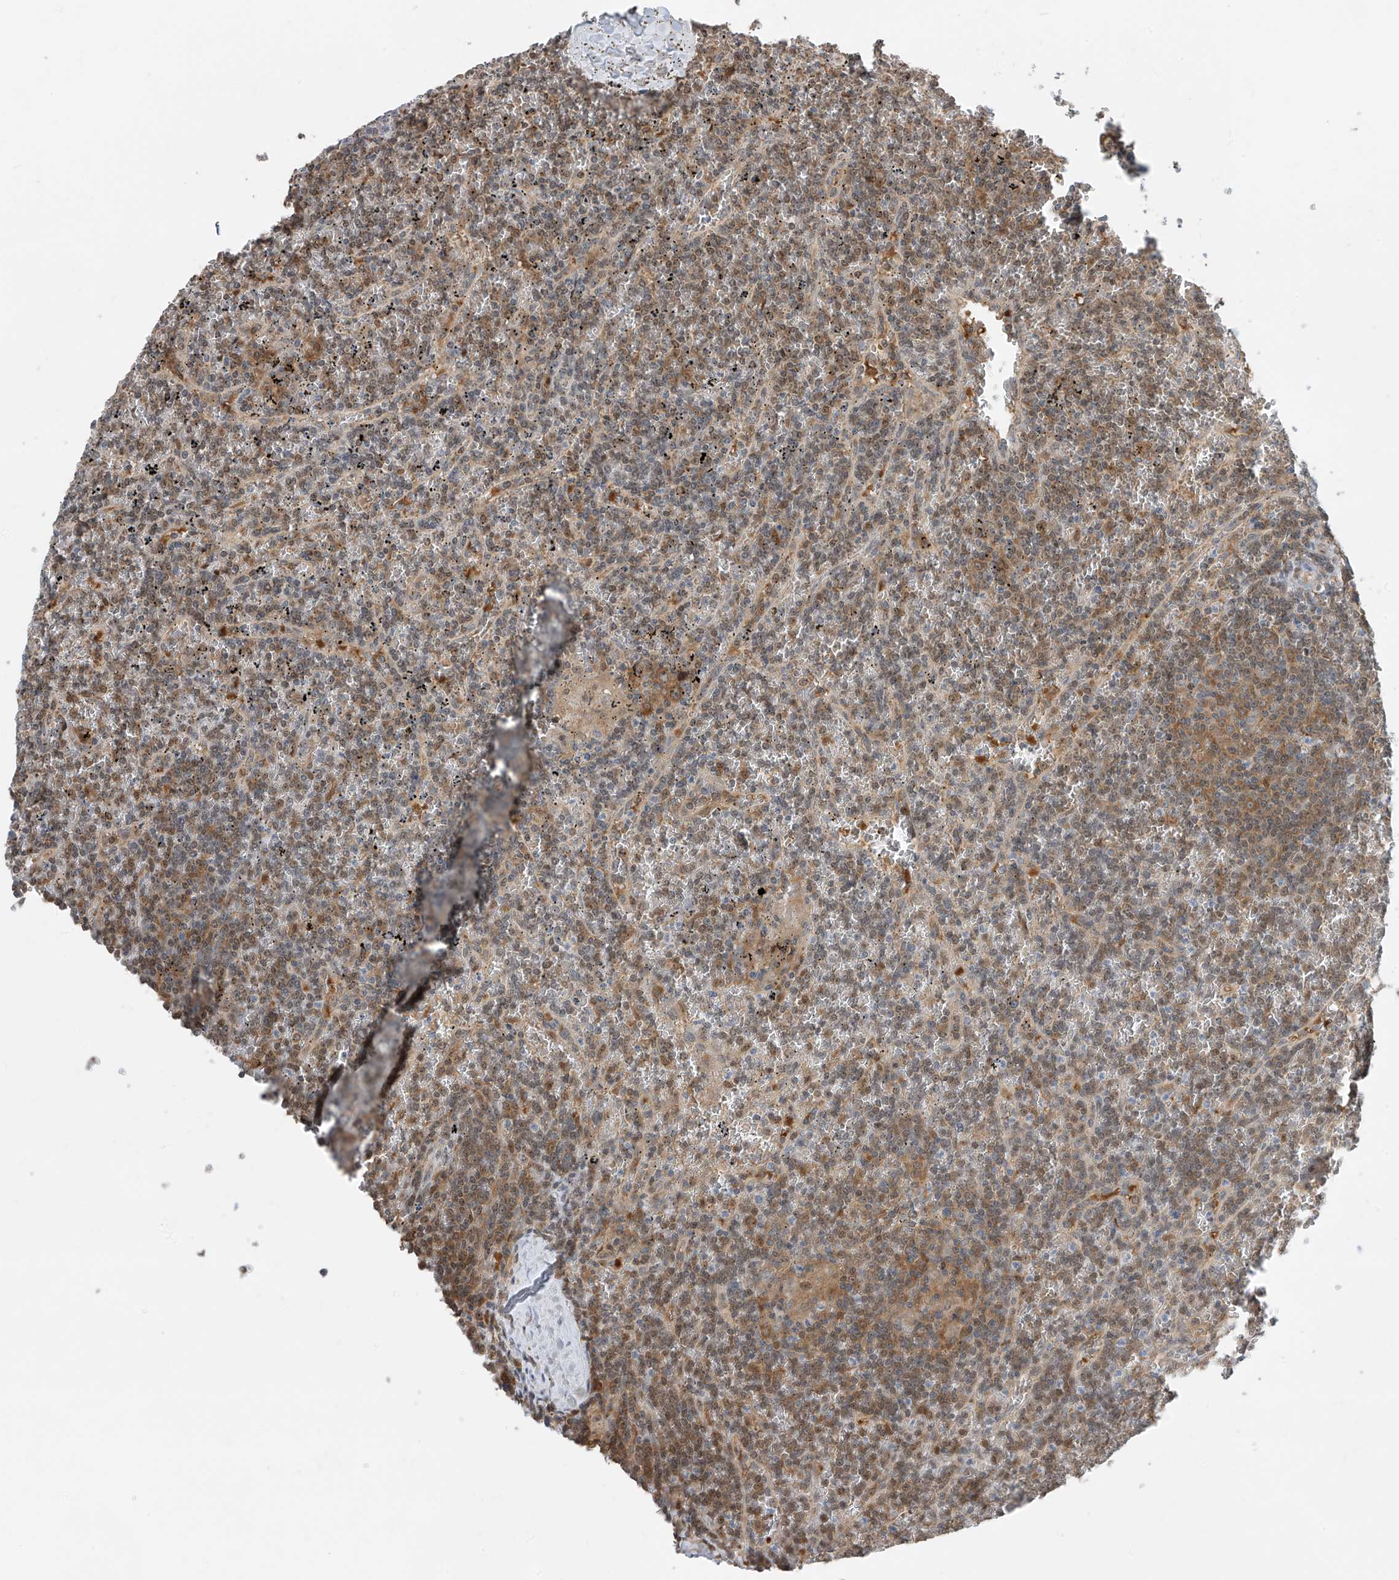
{"staining": {"intensity": "moderate", "quantity": "25%-75%", "location": "cytoplasmic/membranous"}, "tissue": "lymphoma", "cell_type": "Tumor cells", "image_type": "cancer", "snomed": [{"axis": "morphology", "description": "Malignant lymphoma, non-Hodgkin's type, Low grade"}, {"axis": "topography", "description": "Spleen"}], "caption": "This image shows IHC staining of lymphoma, with medium moderate cytoplasmic/membranous expression in approximately 25%-75% of tumor cells.", "gene": "TTC38", "patient": {"sex": "female", "age": 19}}